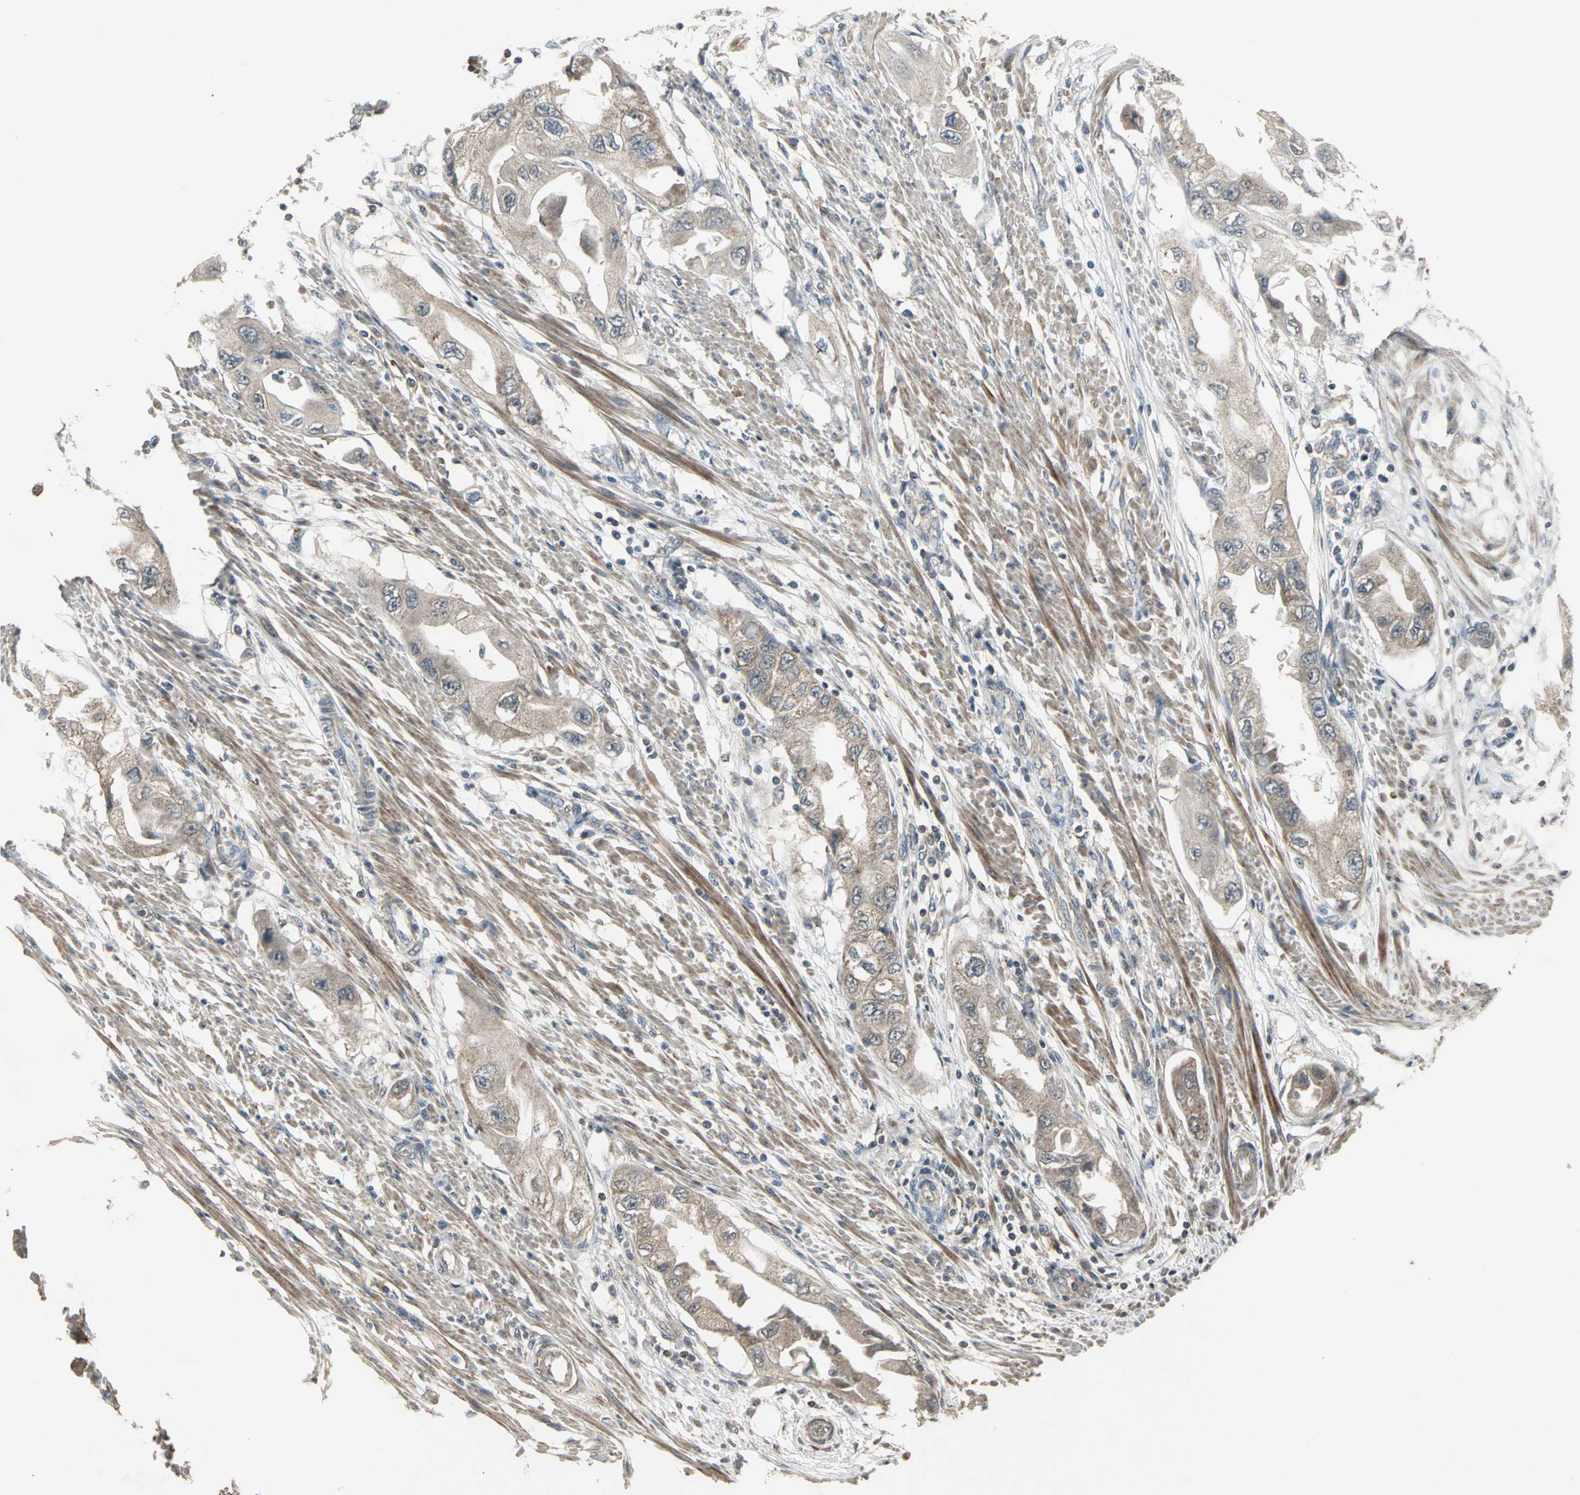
{"staining": {"intensity": "weak", "quantity": ">75%", "location": "cytoplasmic/membranous"}, "tissue": "endometrial cancer", "cell_type": "Tumor cells", "image_type": "cancer", "snomed": [{"axis": "morphology", "description": "Adenocarcinoma, NOS"}, {"axis": "topography", "description": "Endometrium"}], "caption": "There is low levels of weak cytoplasmic/membranous expression in tumor cells of endometrial cancer (adenocarcinoma), as demonstrated by immunohistochemical staining (brown color).", "gene": "KEAP1", "patient": {"sex": "female", "age": 67}}